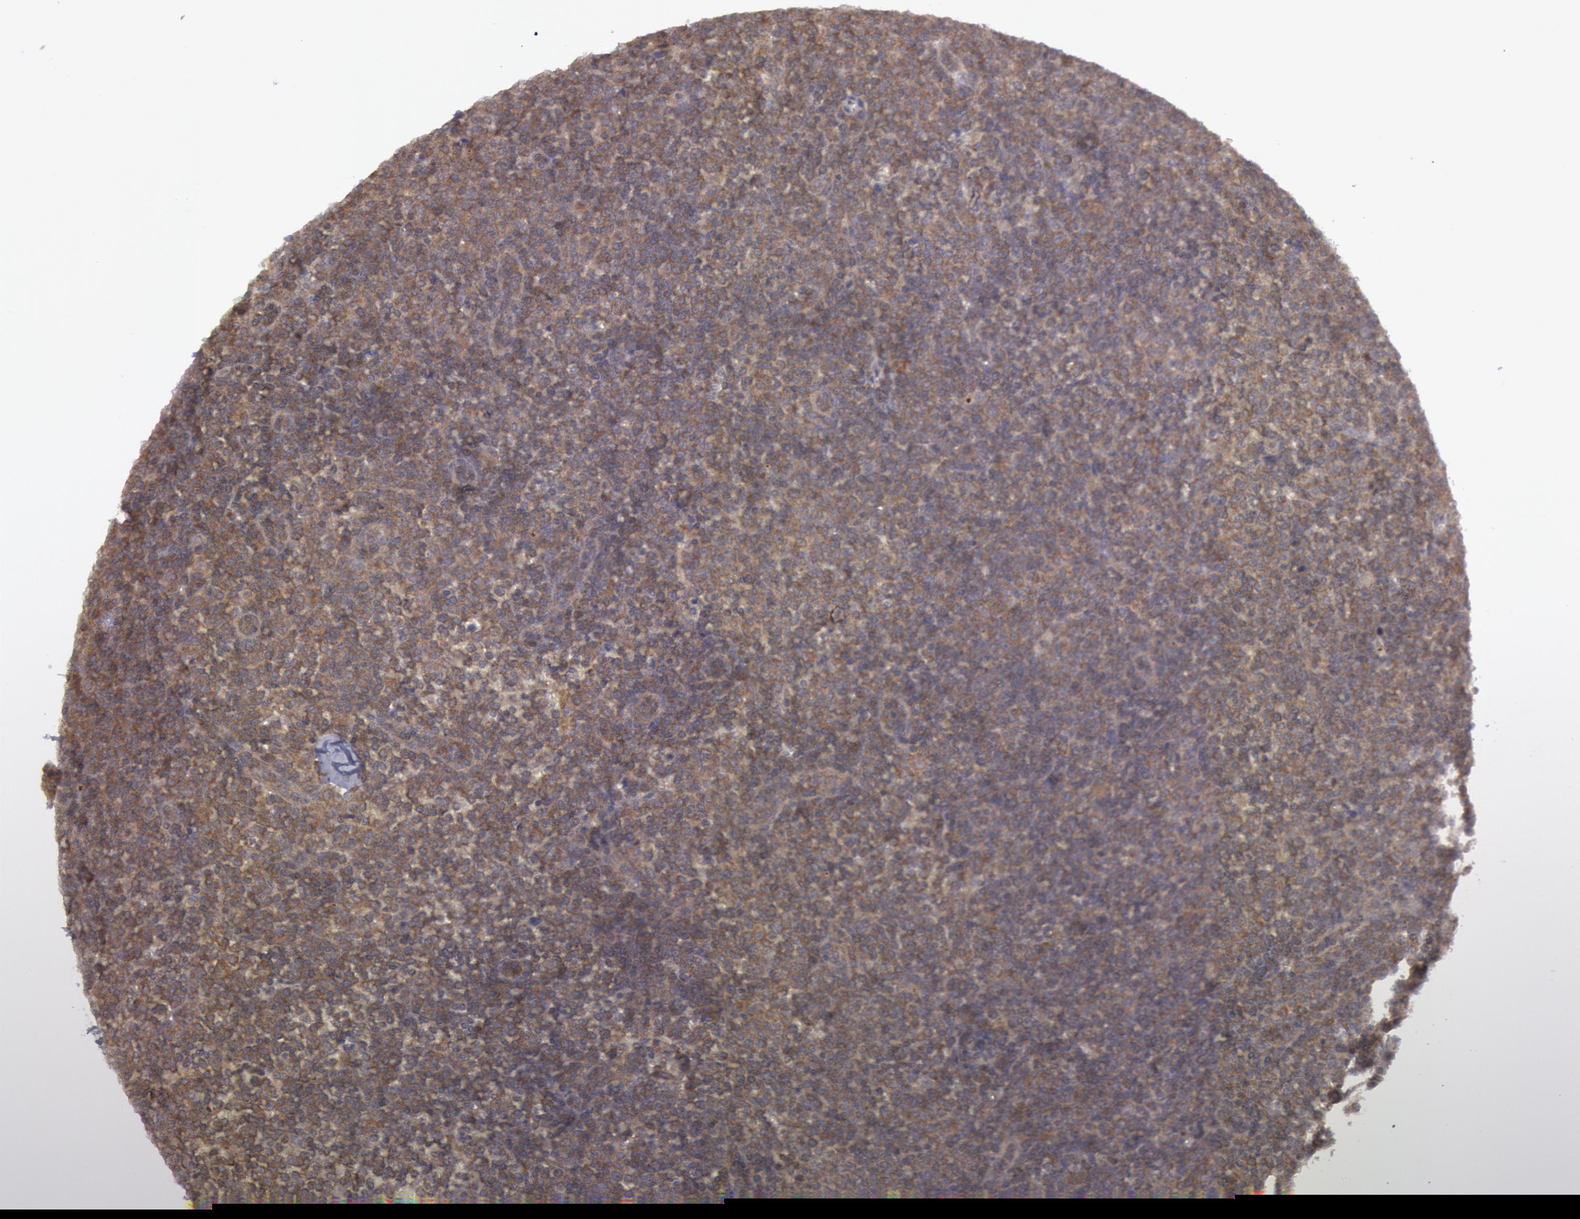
{"staining": {"intensity": "moderate", "quantity": ">75%", "location": "cytoplasmic/membranous"}, "tissue": "lymphoma", "cell_type": "Tumor cells", "image_type": "cancer", "snomed": [{"axis": "morphology", "description": "Malignant lymphoma, non-Hodgkin's type, Low grade"}, {"axis": "topography", "description": "Lymph node"}], "caption": "Immunohistochemical staining of human lymphoma reveals moderate cytoplasmic/membranous protein expression in about >75% of tumor cells.", "gene": "BRAF", "patient": {"sex": "male", "age": 50}}